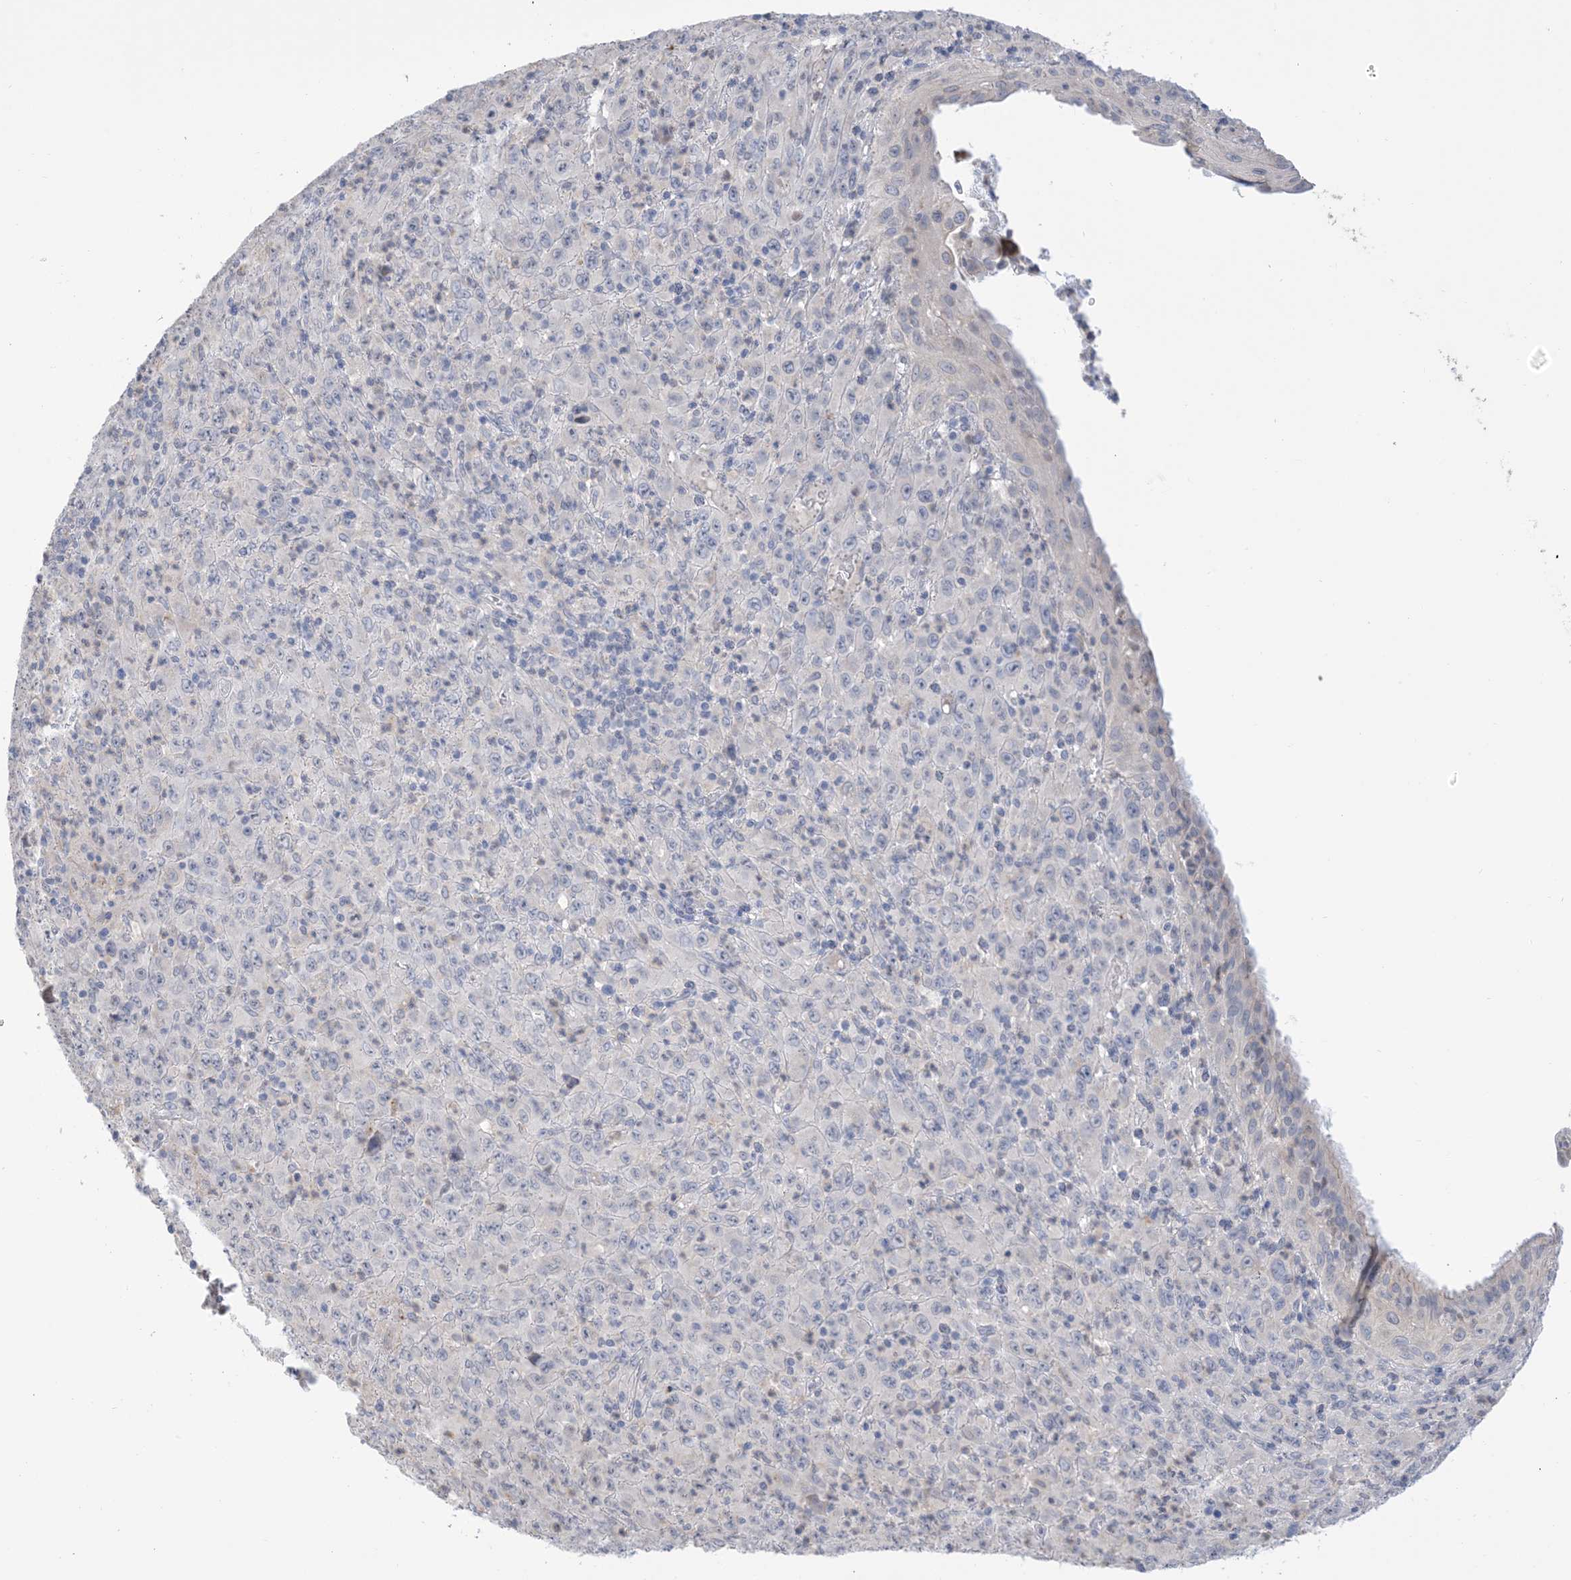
{"staining": {"intensity": "negative", "quantity": "none", "location": "none"}, "tissue": "melanoma", "cell_type": "Tumor cells", "image_type": "cancer", "snomed": [{"axis": "morphology", "description": "Malignant melanoma, Metastatic site"}, {"axis": "topography", "description": "Skin"}], "caption": "Malignant melanoma (metastatic site) was stained to show a protein in brown. There is no significant expression in tumor cells.", "gene": "TTYH1", "patient": {"sex": "female", "age": 56}}